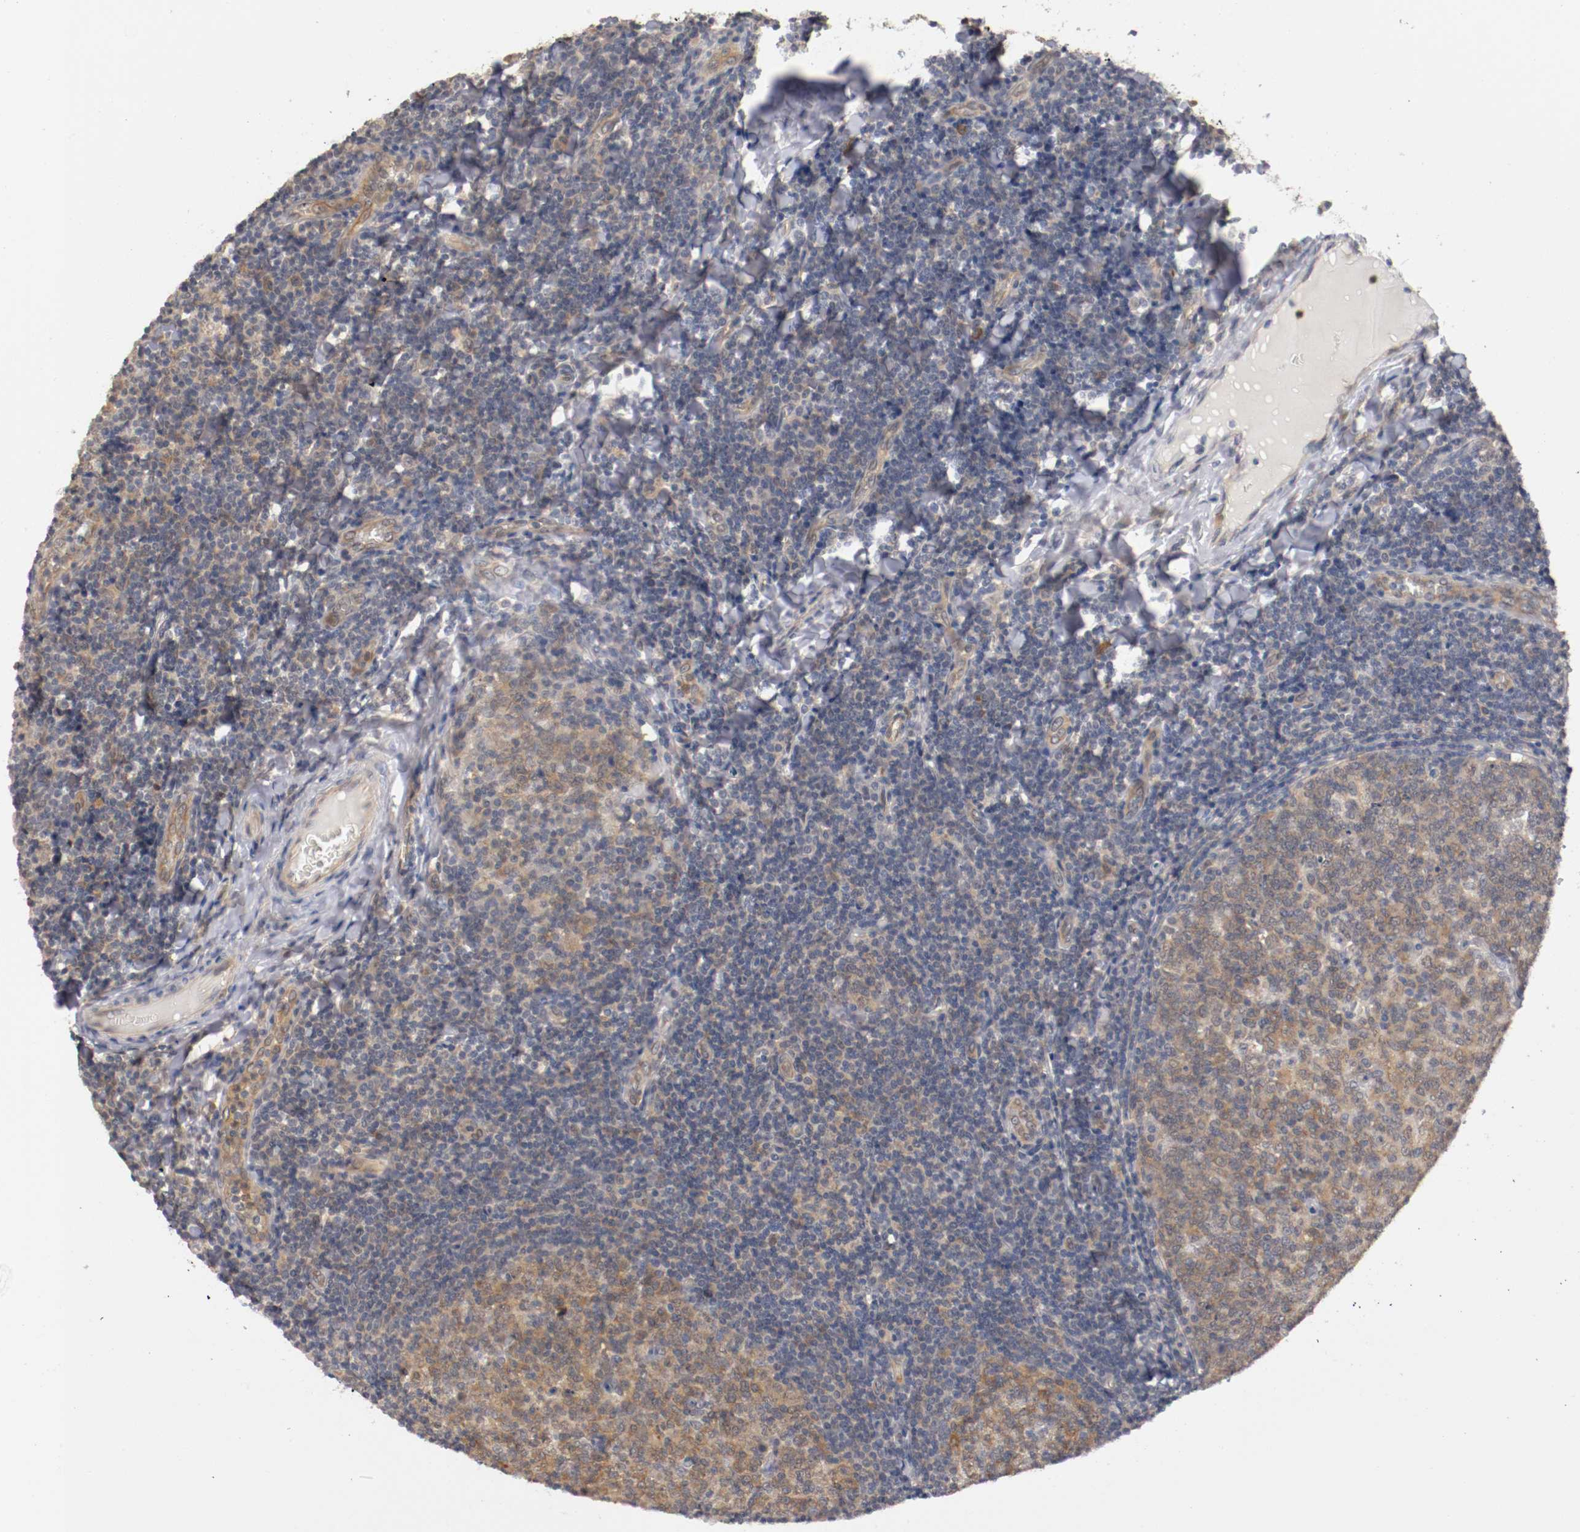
{"staining": {"intensity": "moderate", "quantity": "25%-75%", "location": "cytoplasmic/membranous"}, "tissue": "tonsil", "cell_type": "Germinal center cells", "image_type": "normal", "snomed": [{"axis": "morphology", "description": "Normal tissue, NOS"}, {"axis": "topography", "description": "Tonsil"}], "caption": "Immunohistochemistry (IHC) of unremarkable tonsil displays medium levels of moderate cytoplasmic/membranous expression in about 25%-75% of germinal center cells.", "gene": "RBM23", "patient": {"sex": "male", "age": 31}}